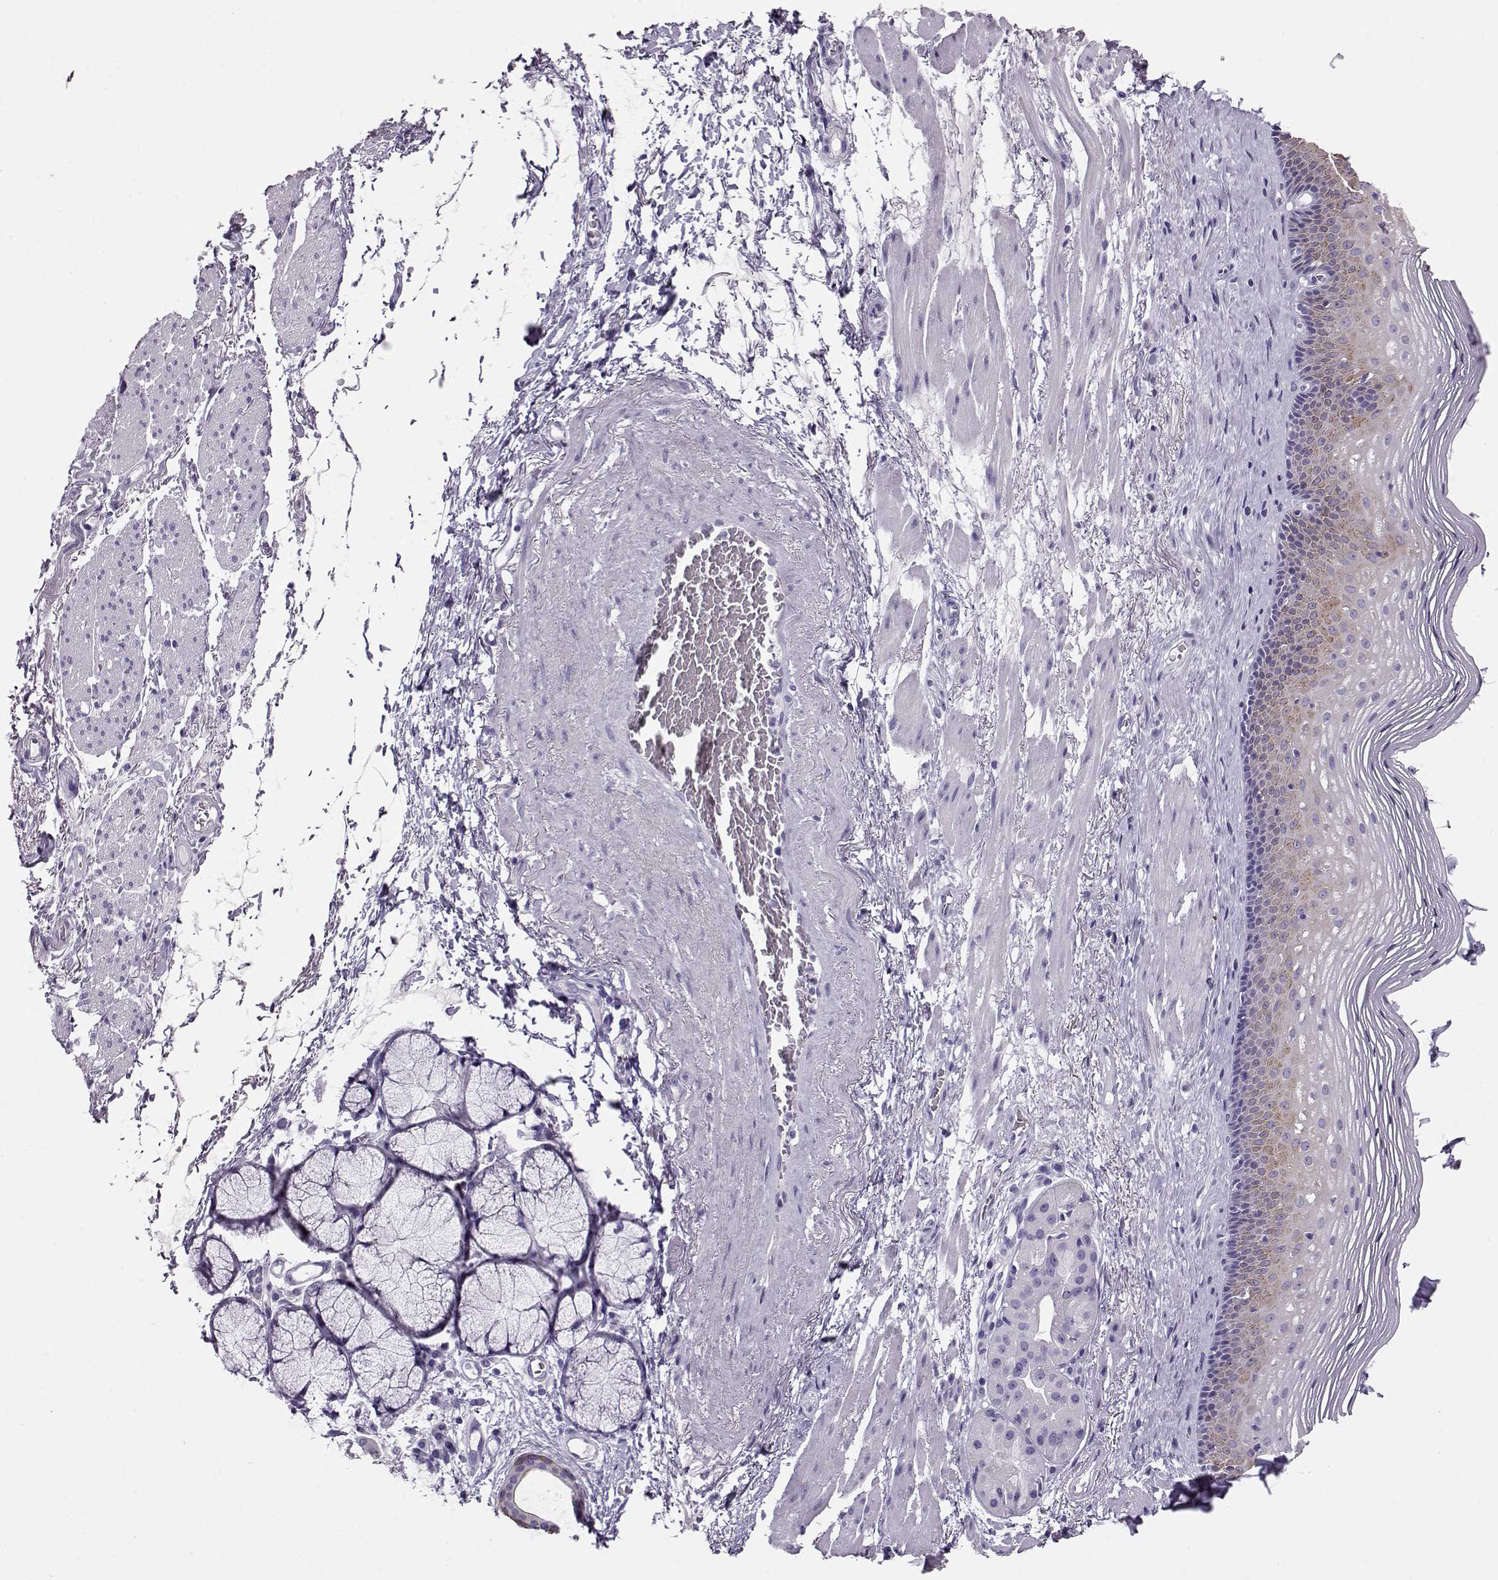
{"staining": {"intensity": "weak", "quantity": "<25%", "location": "cytoplasmic/membranous"}, "tissue": "esophagus", "cell_type": "Squamous epithelial cells", "image_type": "normal", "snomed": [{"axis": "morphology", "description": "Normal tissue, NOS"}, {"axis": "topography", "description": "Esophagus"}], "caption": "The immunohistochemistry (IHC) histopathology image has no significant expression in squamous epithelial cells of esophagus.", "gene": "CRX", "patient": {"sex": "male", "age": 76}}